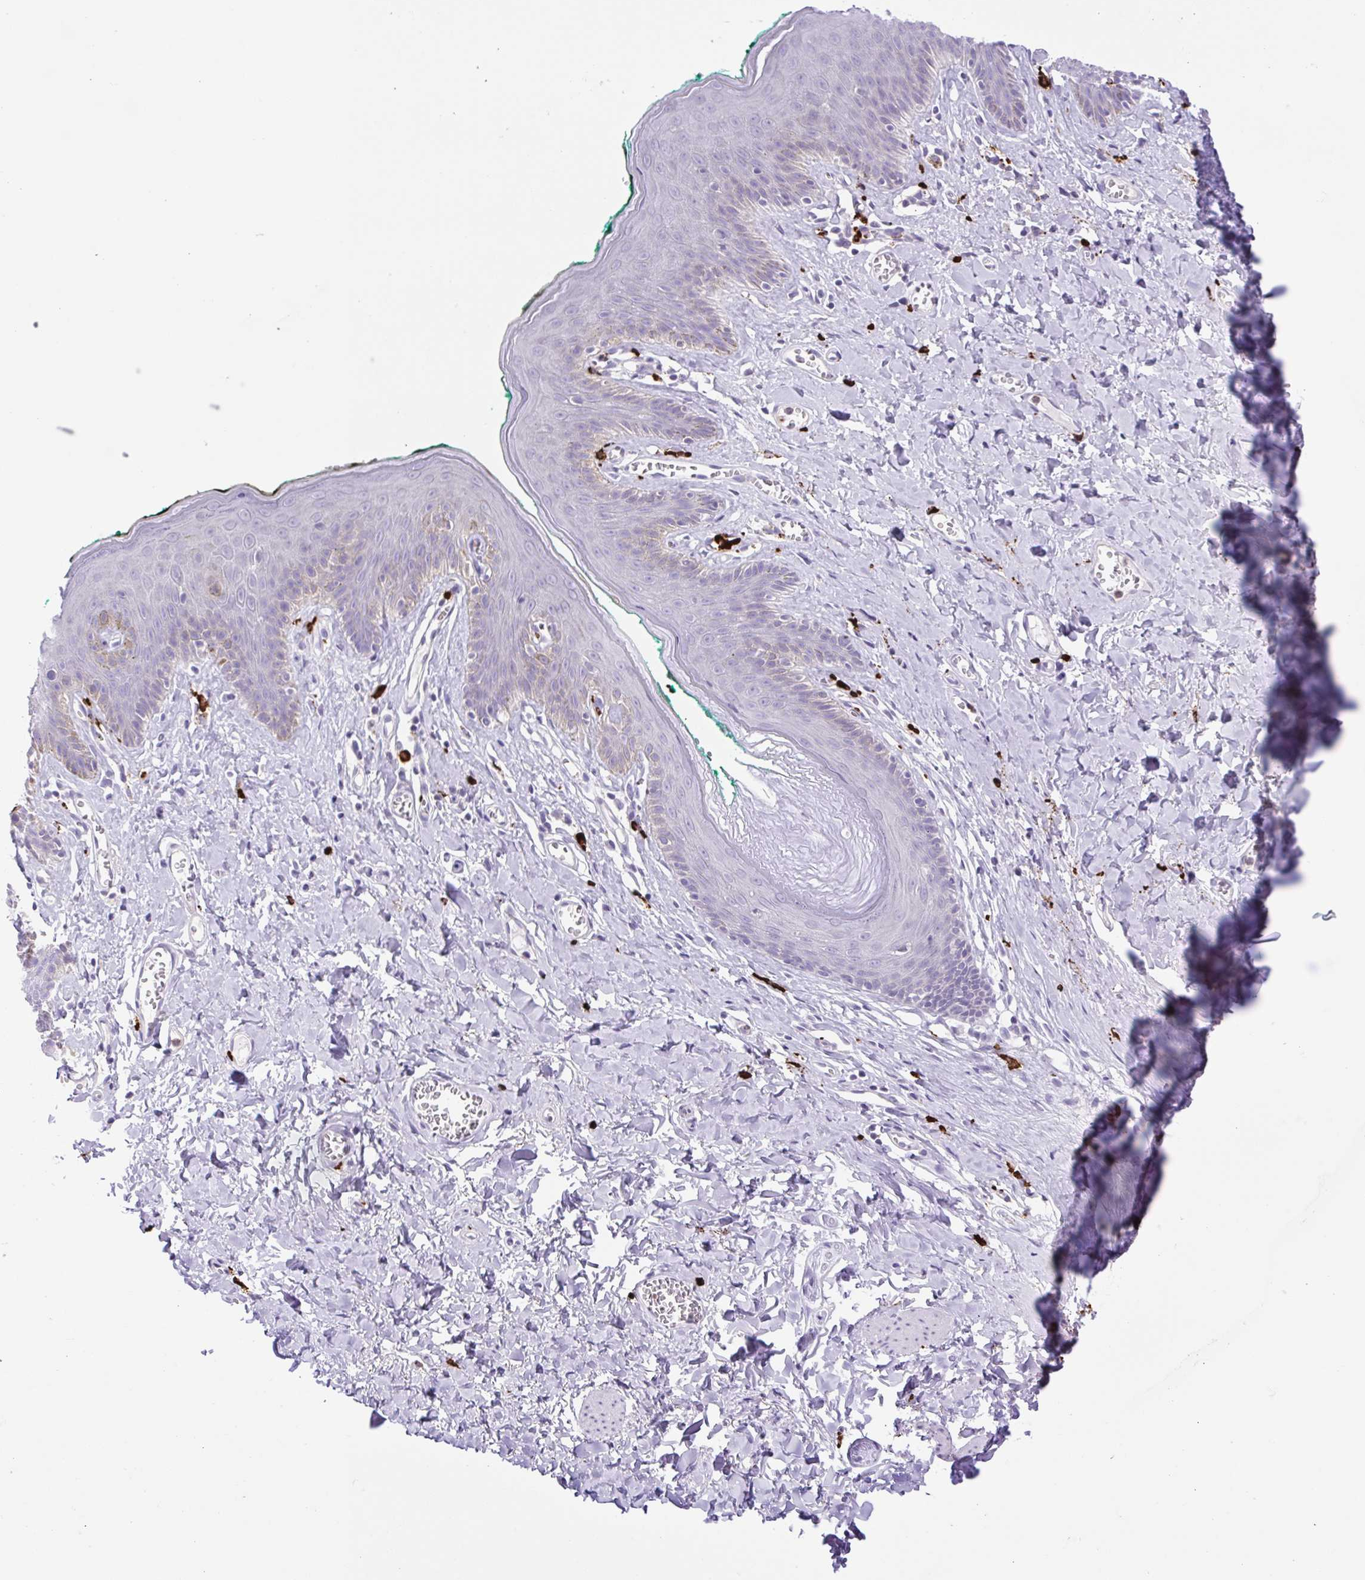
{"staining": {"intensity": "negative", "quantity": "none", "location": "none"}, "tissue": "skin", "cell_type": "Epidermal cells", "image_type": "normal", "snomed": [{"axis": "morphology", "description": "Normal tissue, NOS"}, {"axis": "topography", "description": "Vulva"}, {"axis": "topography", "description": "Peripheral nerve tissue"}], "caption": "Image shows no protein staining in epidermal cells of unremarkable skin. (DAB (3,3'-diaminobenzidine) immunohistochemistry (IHC) with hematoxylin counter stain).", "gene": "FAM177B", "patient": {"sex": "female", "age": 66}}